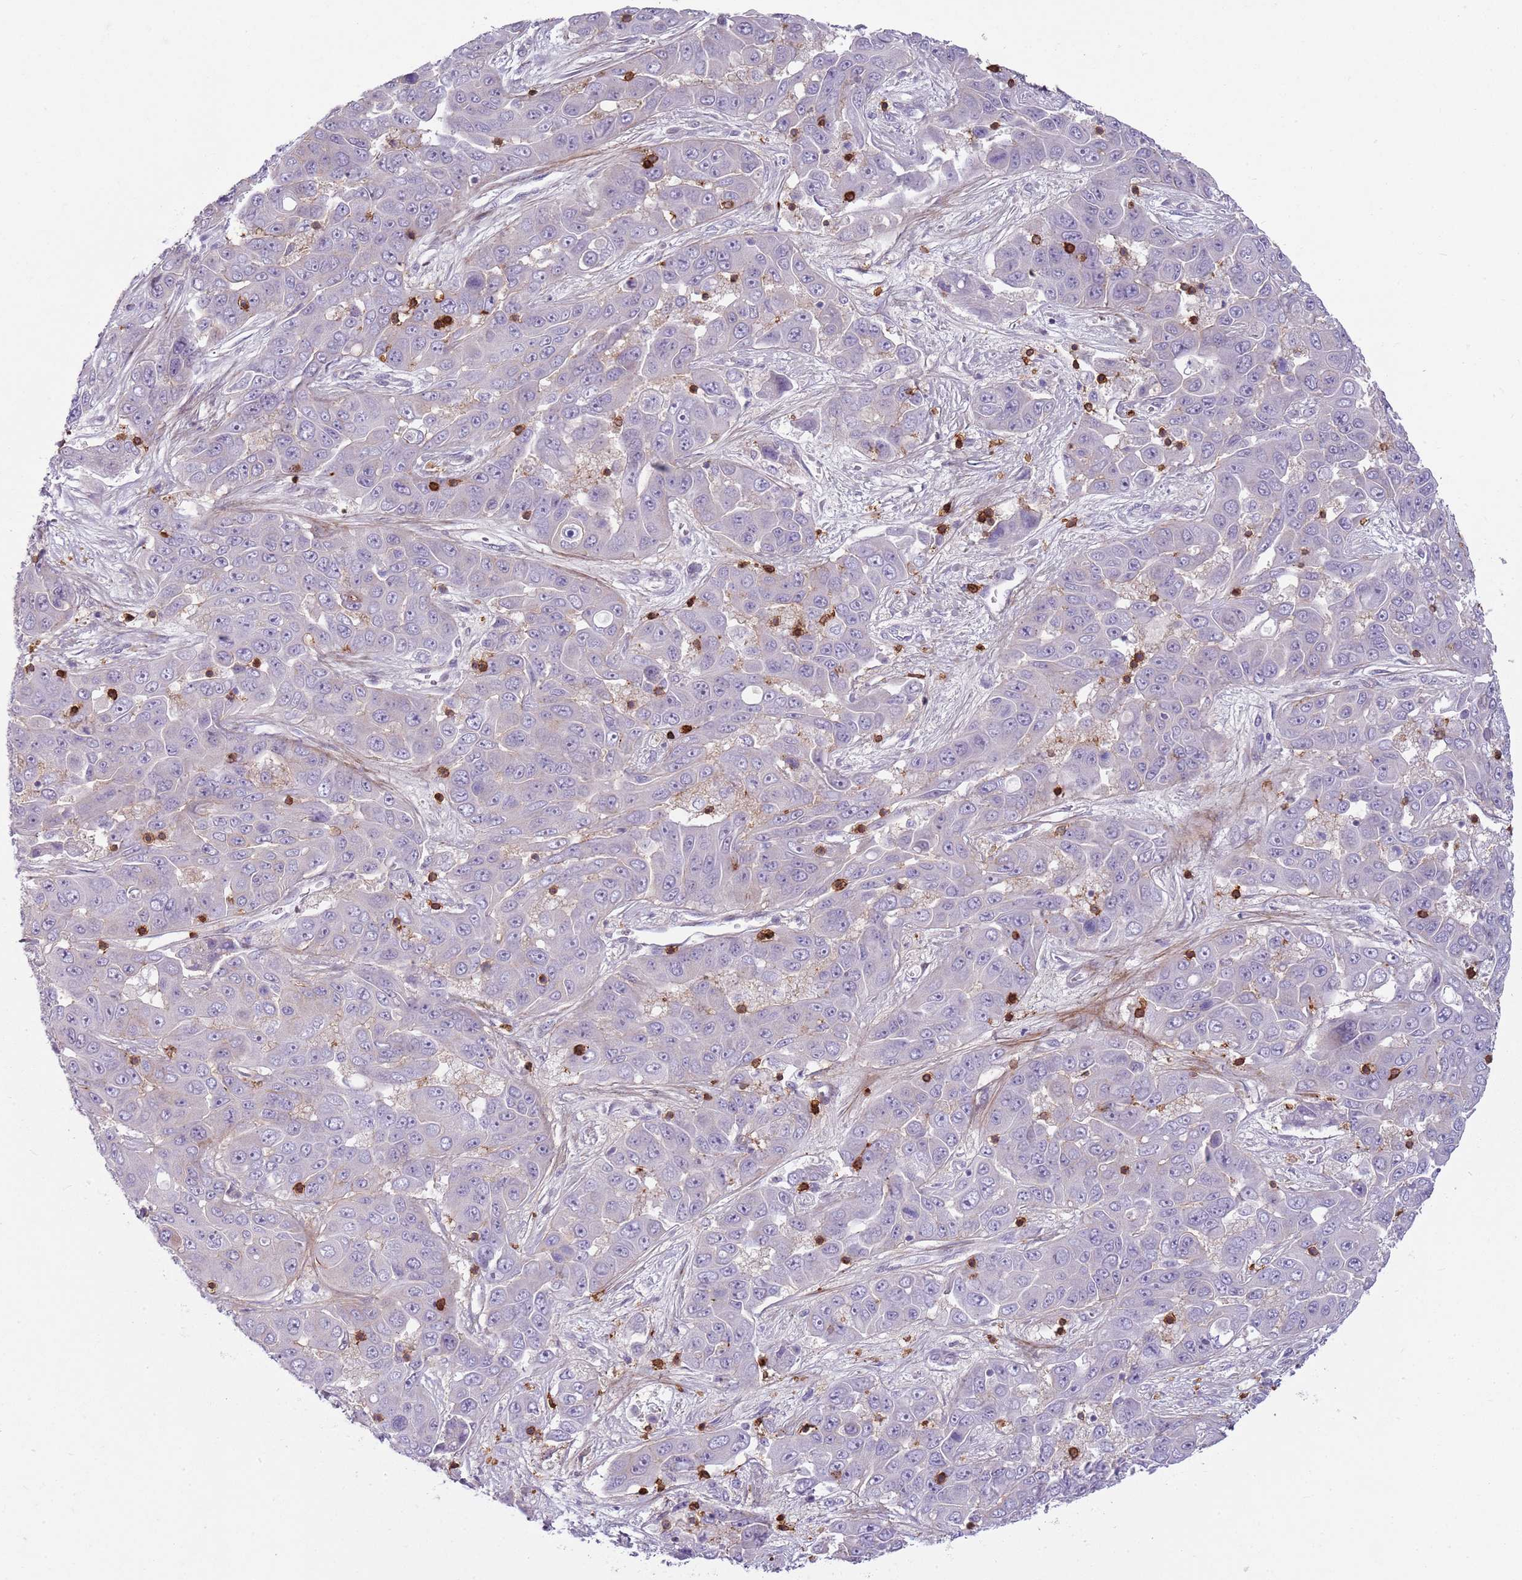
{"staining": {"intensity": "negative", "quantity": "none", "location": "none"}, "tissue": "liver cancer", "cell_type": "Tumor cells", "image_type": "cancer", "snomed": [{"axis": "morphology", "description": "Cholangiocarcinoma"}, {"axis": "topography", "description": "Liver"}], "caption": "This histopathology image is of liver cholangiocarcinoma stained with IHC to label a protein in brown with the nuclei are counter-stained blue. There is no staining in tumor cells.", "gene": "ZNF583", "patient": {"sex": "female", "age": 52}}